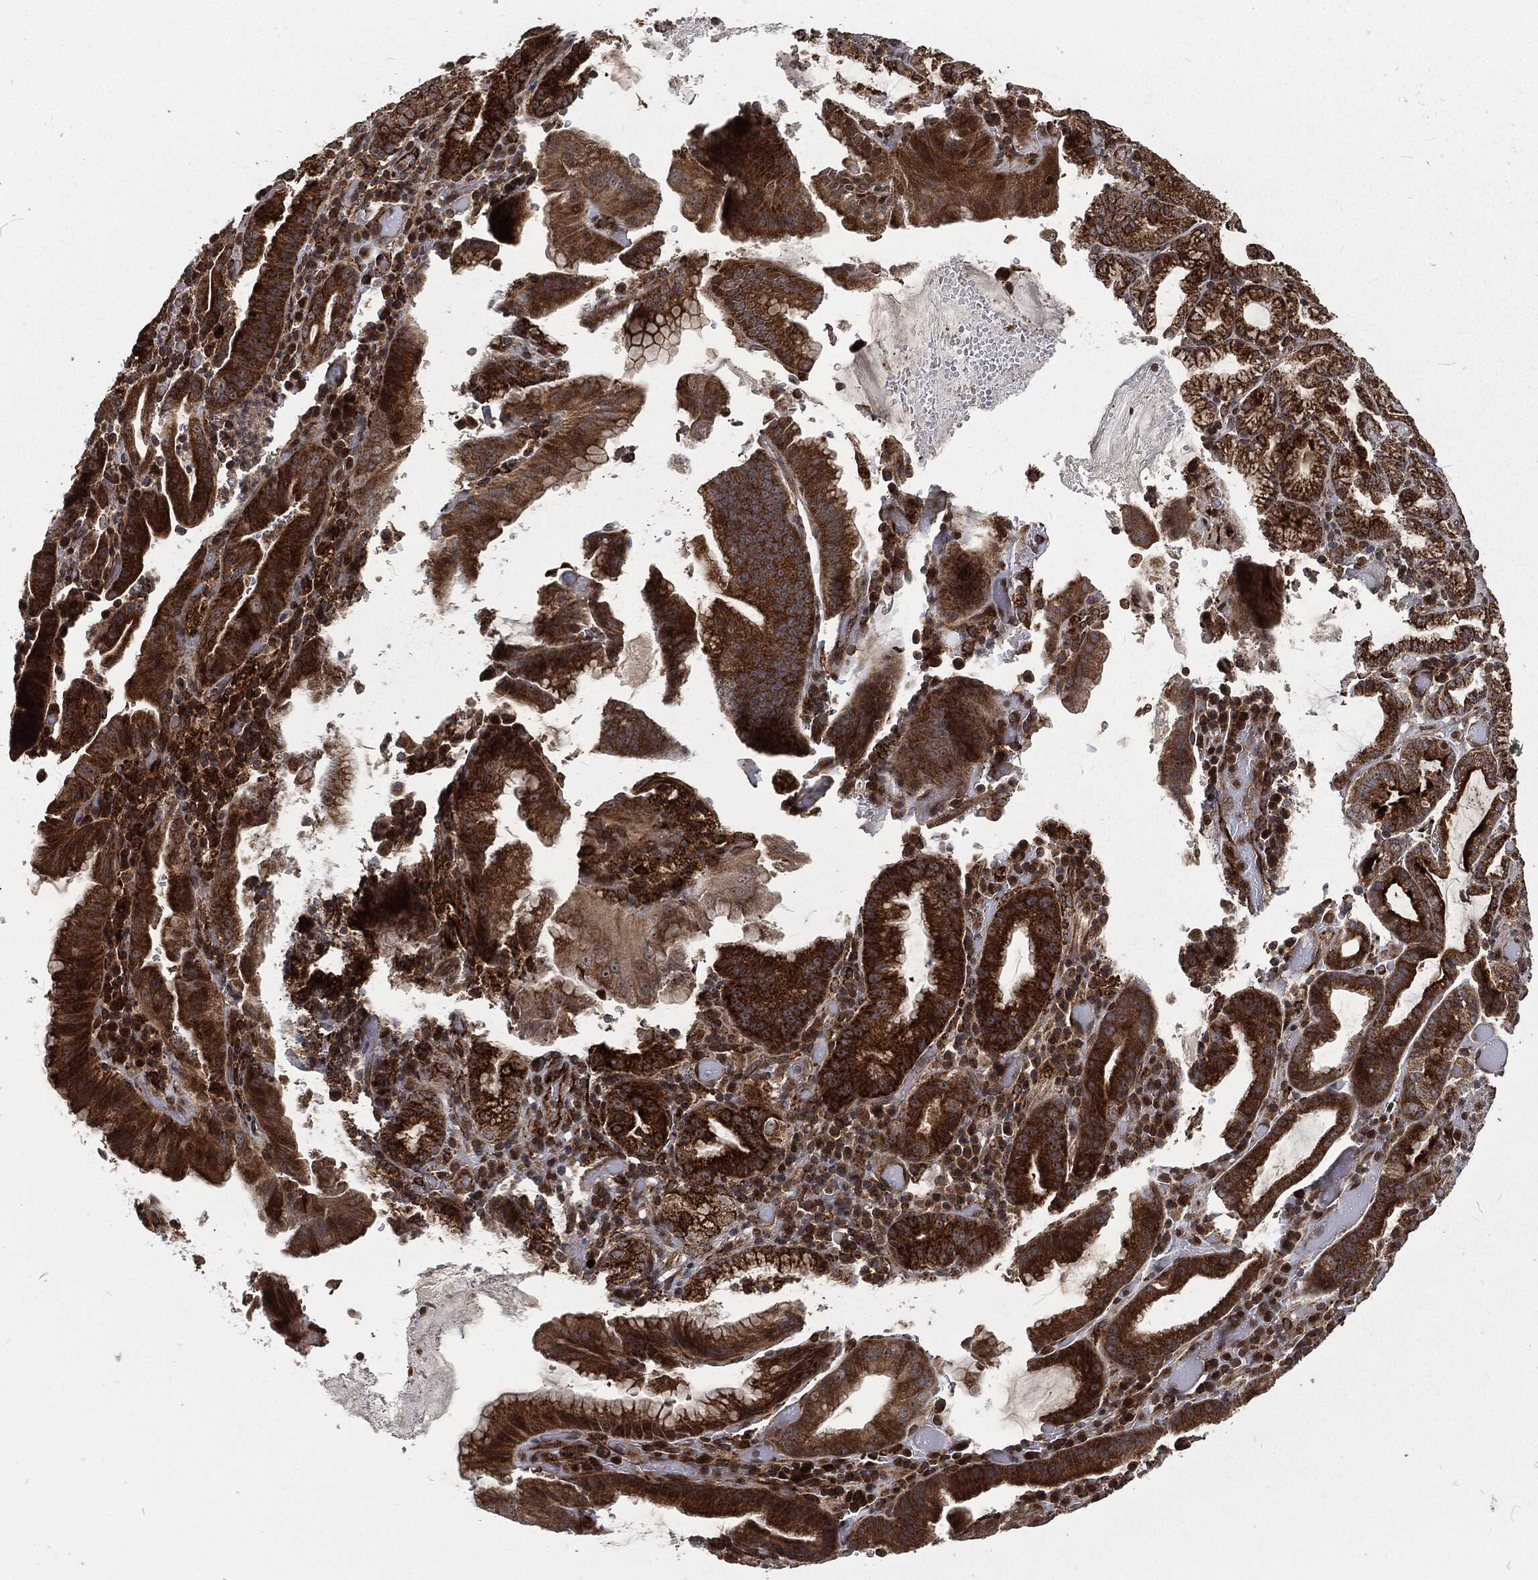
{"staining": {"intensity": "strong", "quantity": ">75%", "location": "cytoplasmic/membranous"}, "tissue": "stomach cancer", "cell_type": "Tumor cells", "image_type": "cancer", "snomed": [{"axis": "morphology", "description": "Adenocarcinoma, NOS"}, {"axis": "topography", "description": "Stomach"}], "caption": "A brown stain labels strong cytoplasmic/membranous expression of a protein in adenocarcinoma (stomach) tumor cells.", "gene": "RFTN1", "patient": {"sex": "male", "age": 79}}